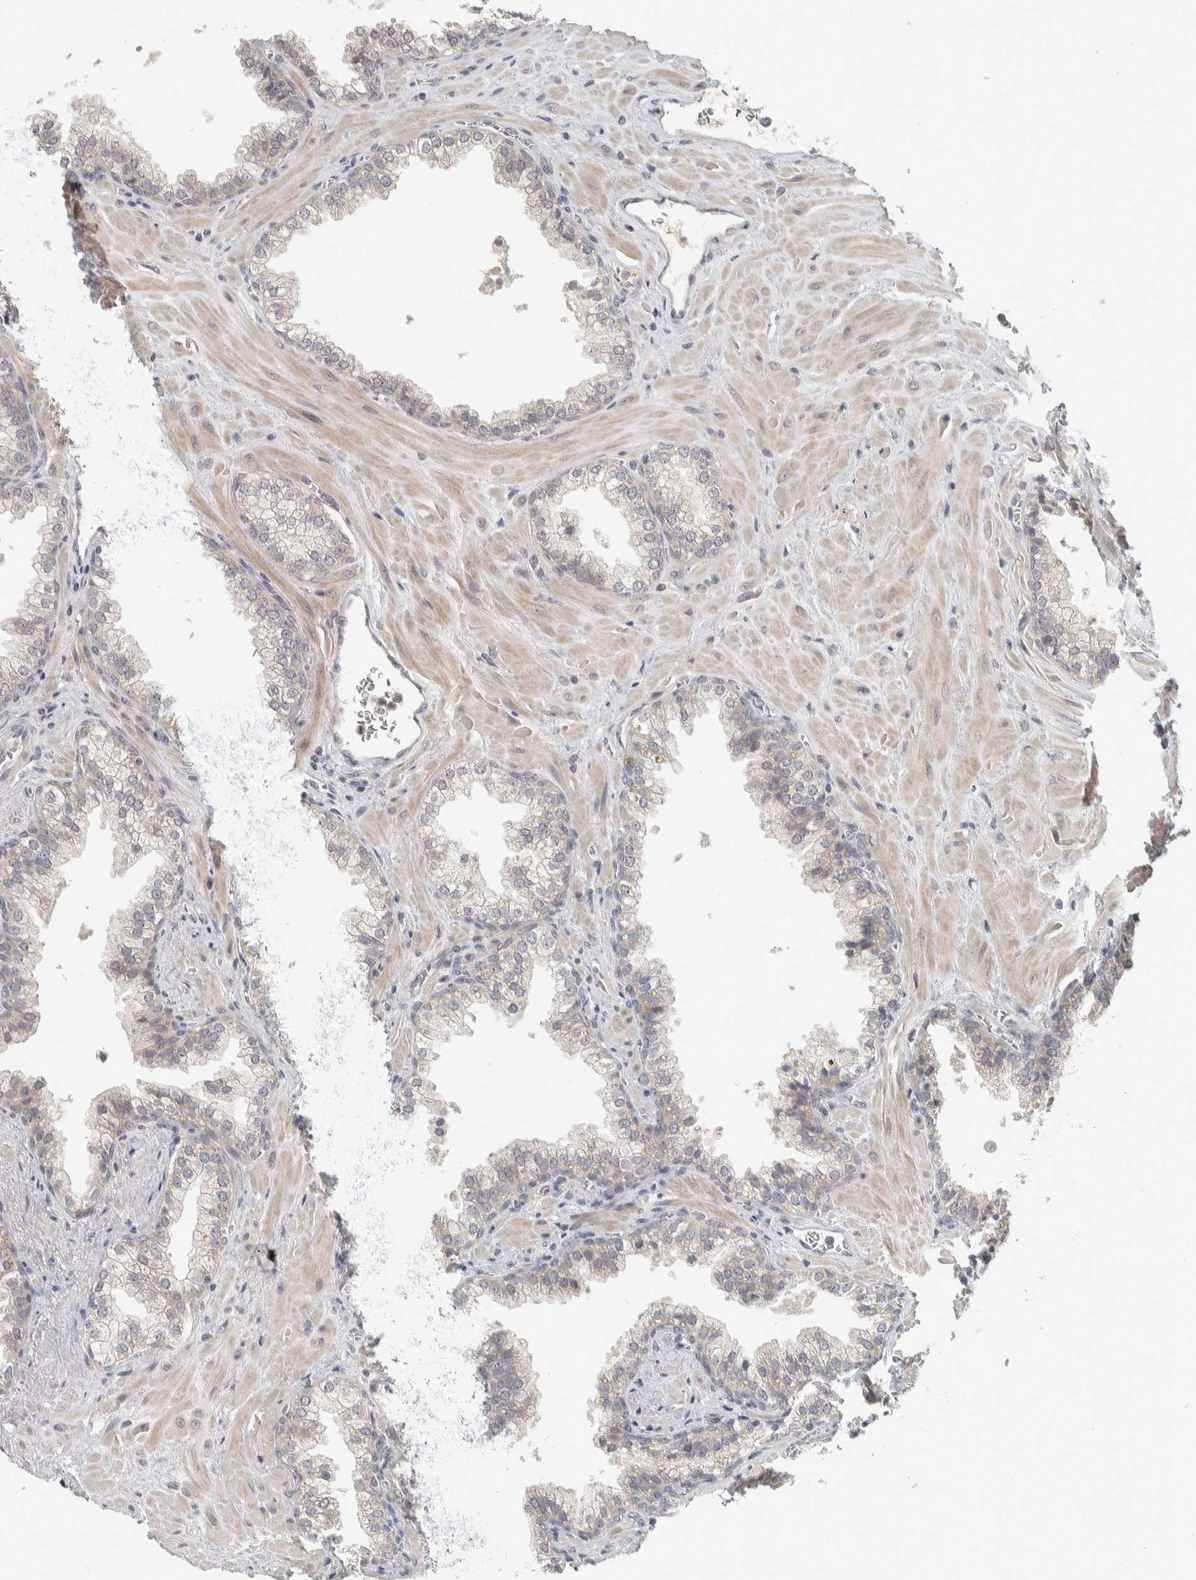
{"staining": {"intensity": "negative", "quantity": "none", "location": "none"}, "tissue": "prostate cancer", "cell_type": "Tumor cells", "image_type": "cancer", "snomed": [{"axis": "morphology", "description": "Adenocarcinoma, Low grade"}, {"axis": "topography", "description": "Prostate"}], "caption": "DAB (3,3'-diaminobenzidine) immunohistochemical staining of prostate adenocarcinoma (low-grade) reveals no significant positivity in tumor cells.", "gene": "AFP", "patient": {"sex": "male", "age": 71}}